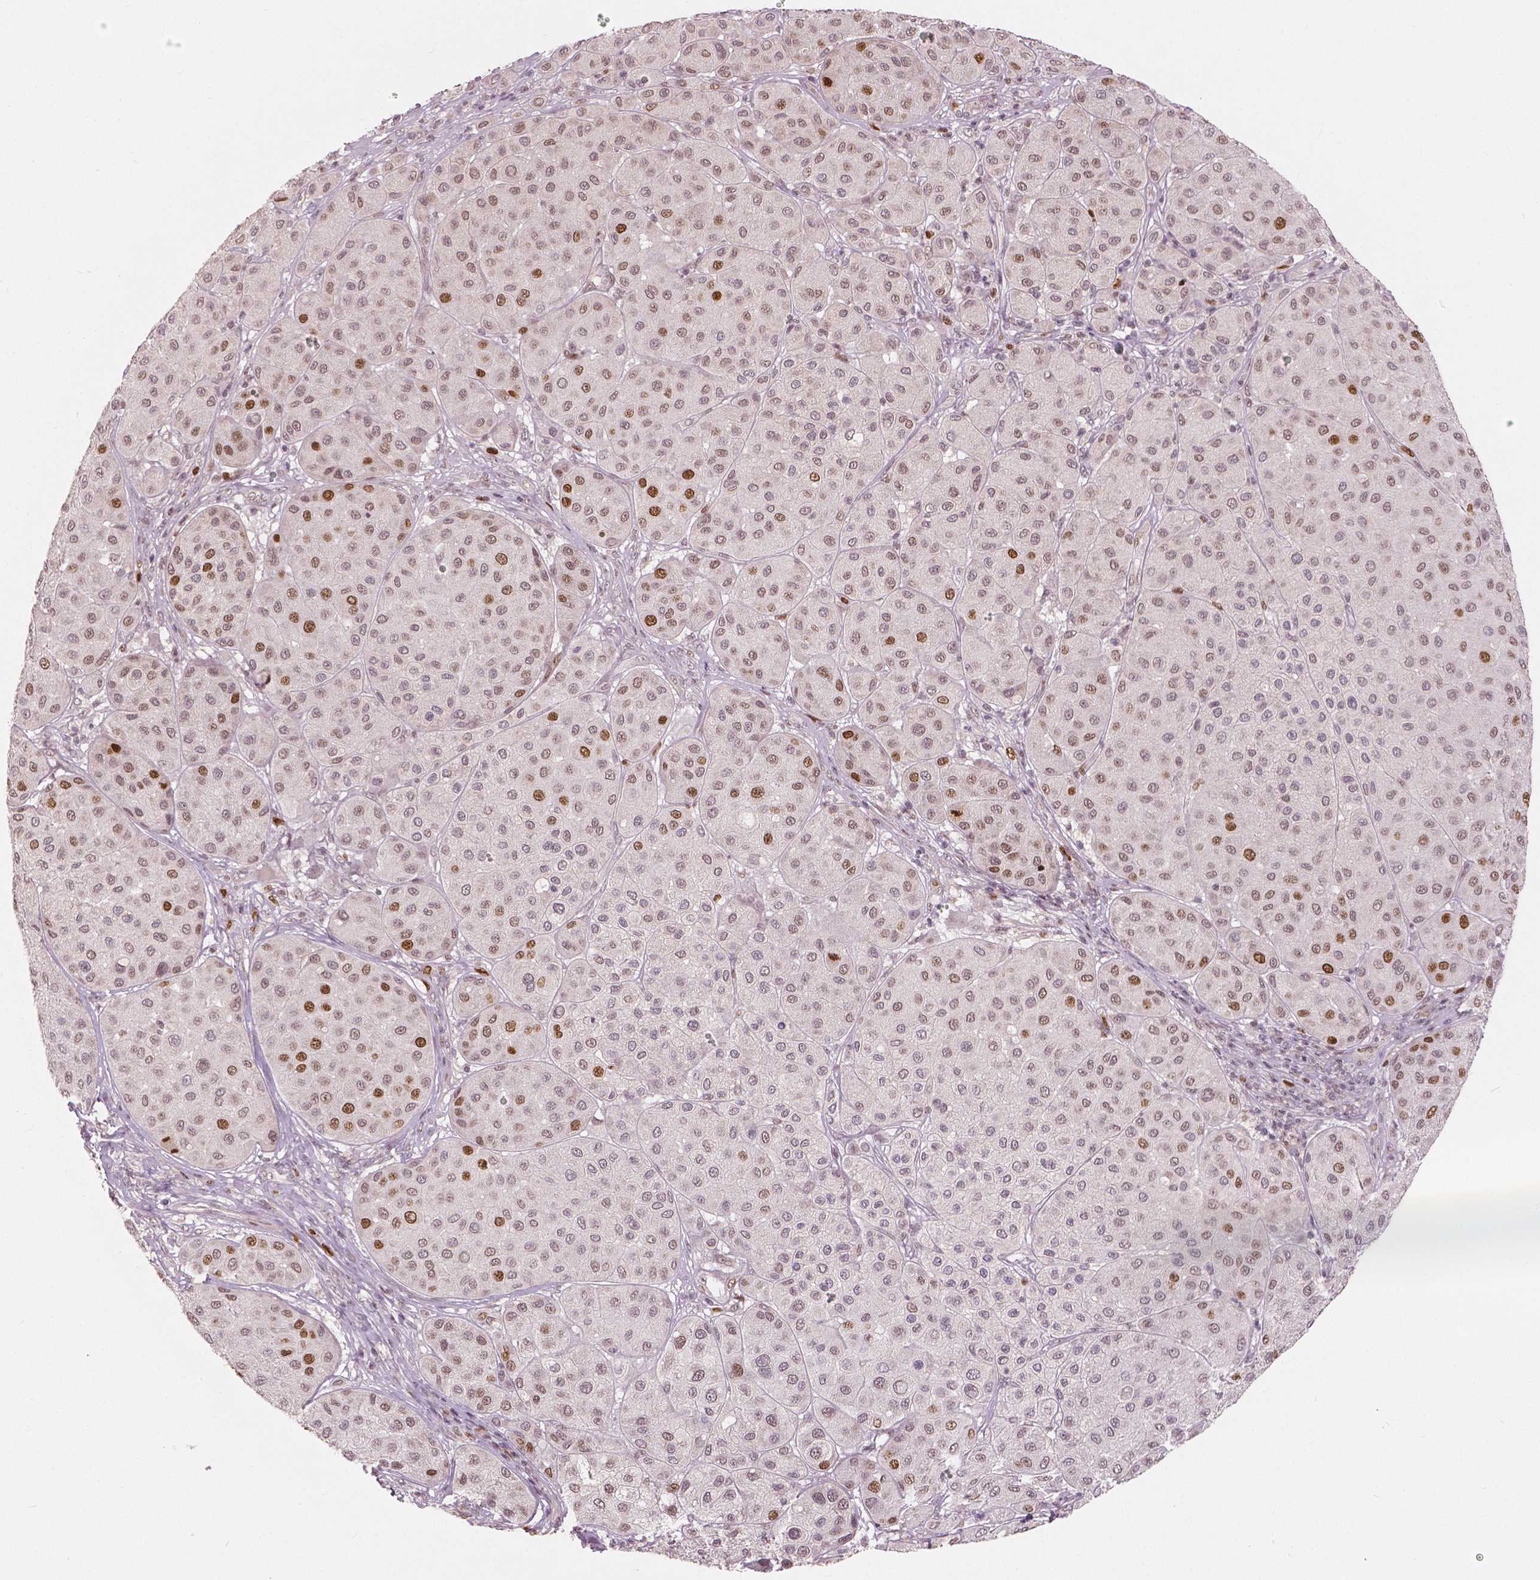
{"staining": {"intensity": "moderate", "quantity": "<25%", "location": "nuclear"}, "tissue": "melanoma", "cell_type": "Tumor cells", "image_type": "cancer", "snomed": [{"axis": "morphology", "description": "Malignant melanoma, Metastatic site"}, {"axis": "topography", "description": "Smooth muscle"}], "caption": "Immunohistochemistry (IHC) of human melanoma exhibits low levels of moderate nuclear expression in approximately <25% of tumor cells.", "gene": "NSD2", "patient": {"sex": "male", "age": 41}}